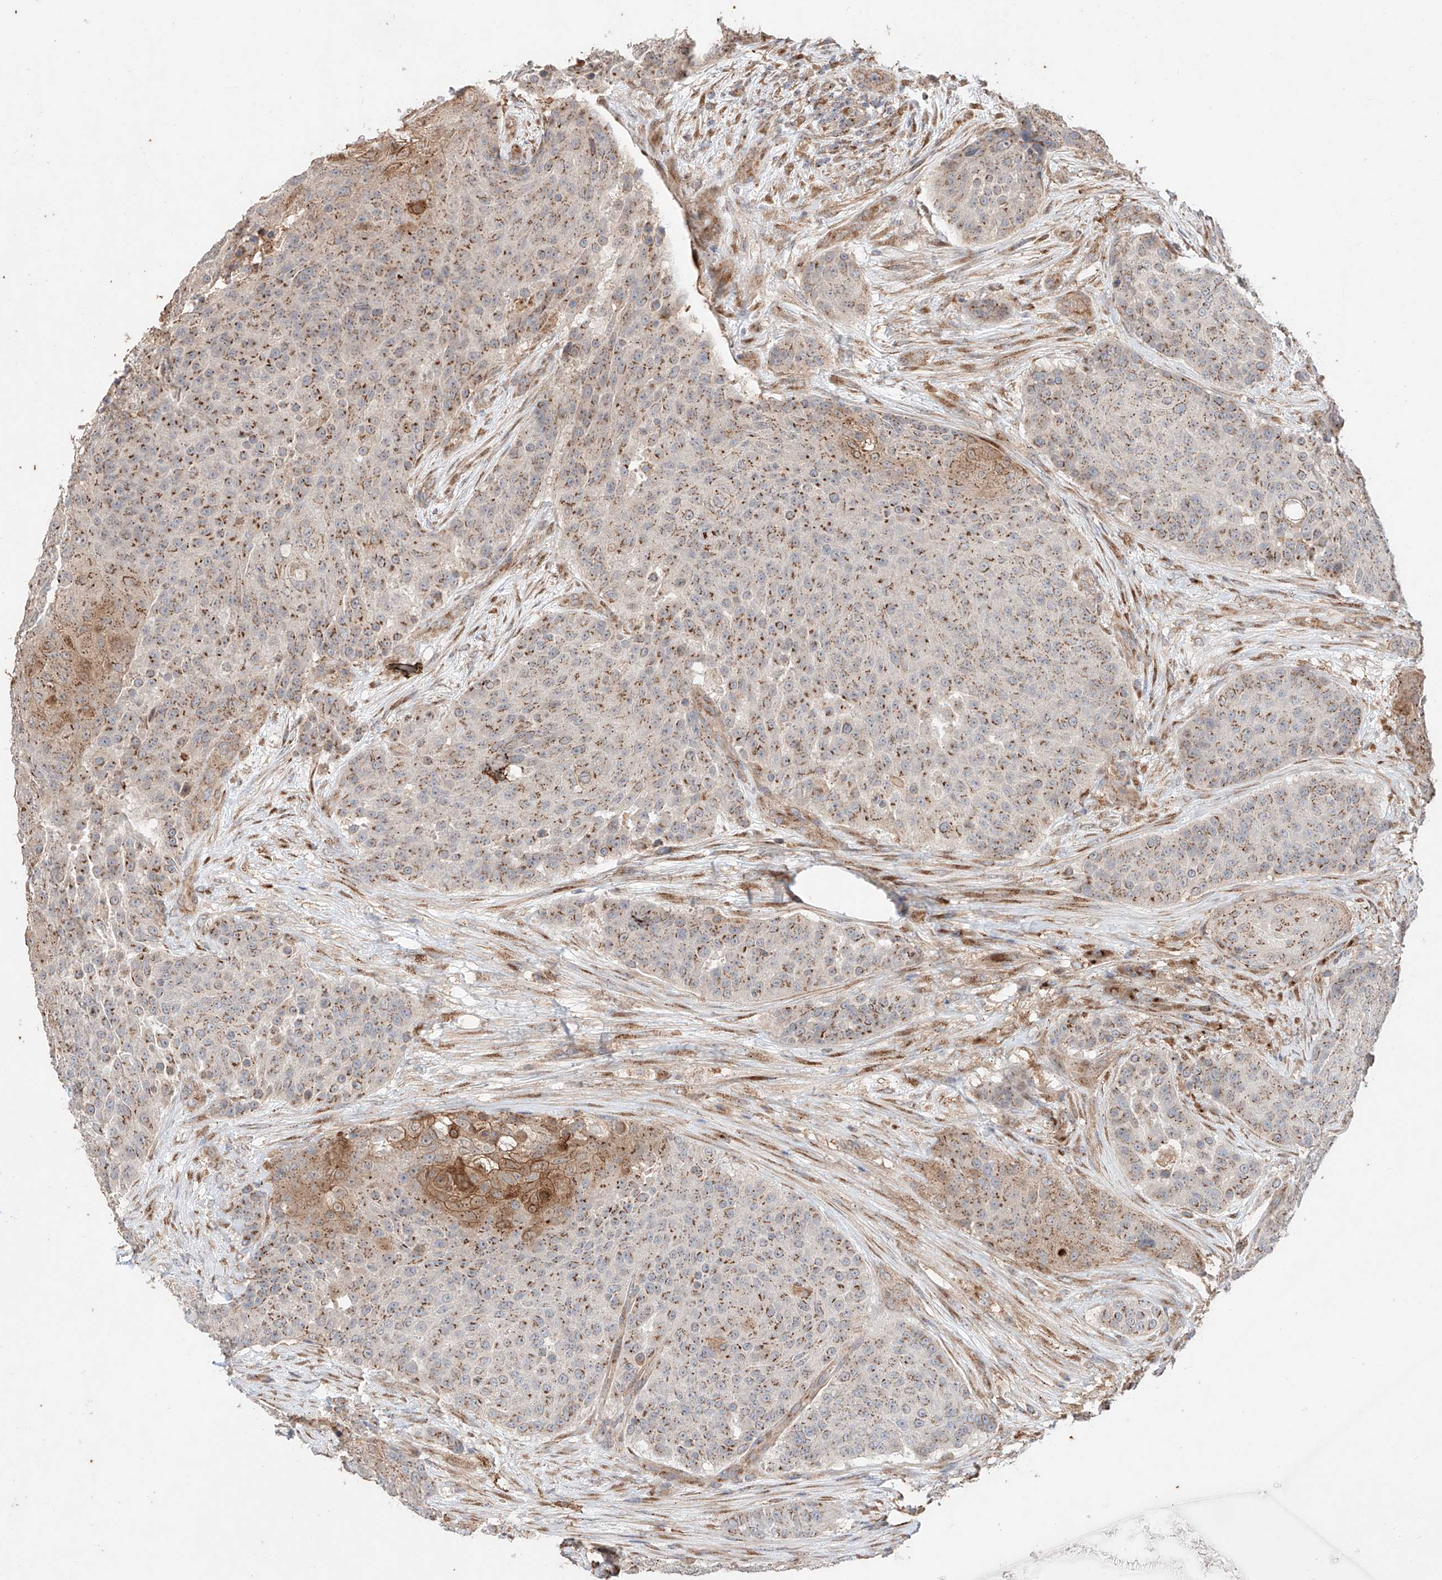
{"staining": {"intensity": "moderate", "quantity": ">75%", "location": "cytoplasmic/membranous"}, "tissue": "urothelial cancer", "cell_type": "Tumor cells", "image_type": "cancer", "snomed": [{"axis": "morphology", "description": "Urothelial carcinoma, High grade"}, {"axis": "topography", "description": "Urinary bladder"}], "caption": "This histopathology image displays IHC staining of human urothelial carcinoma (high-grade), with medium moderate cytoplasmic/membranous positivity in about >75% of tumor cells.", "gene": "MOSPD1", "patient": {"sex": "female", "age": 63}}